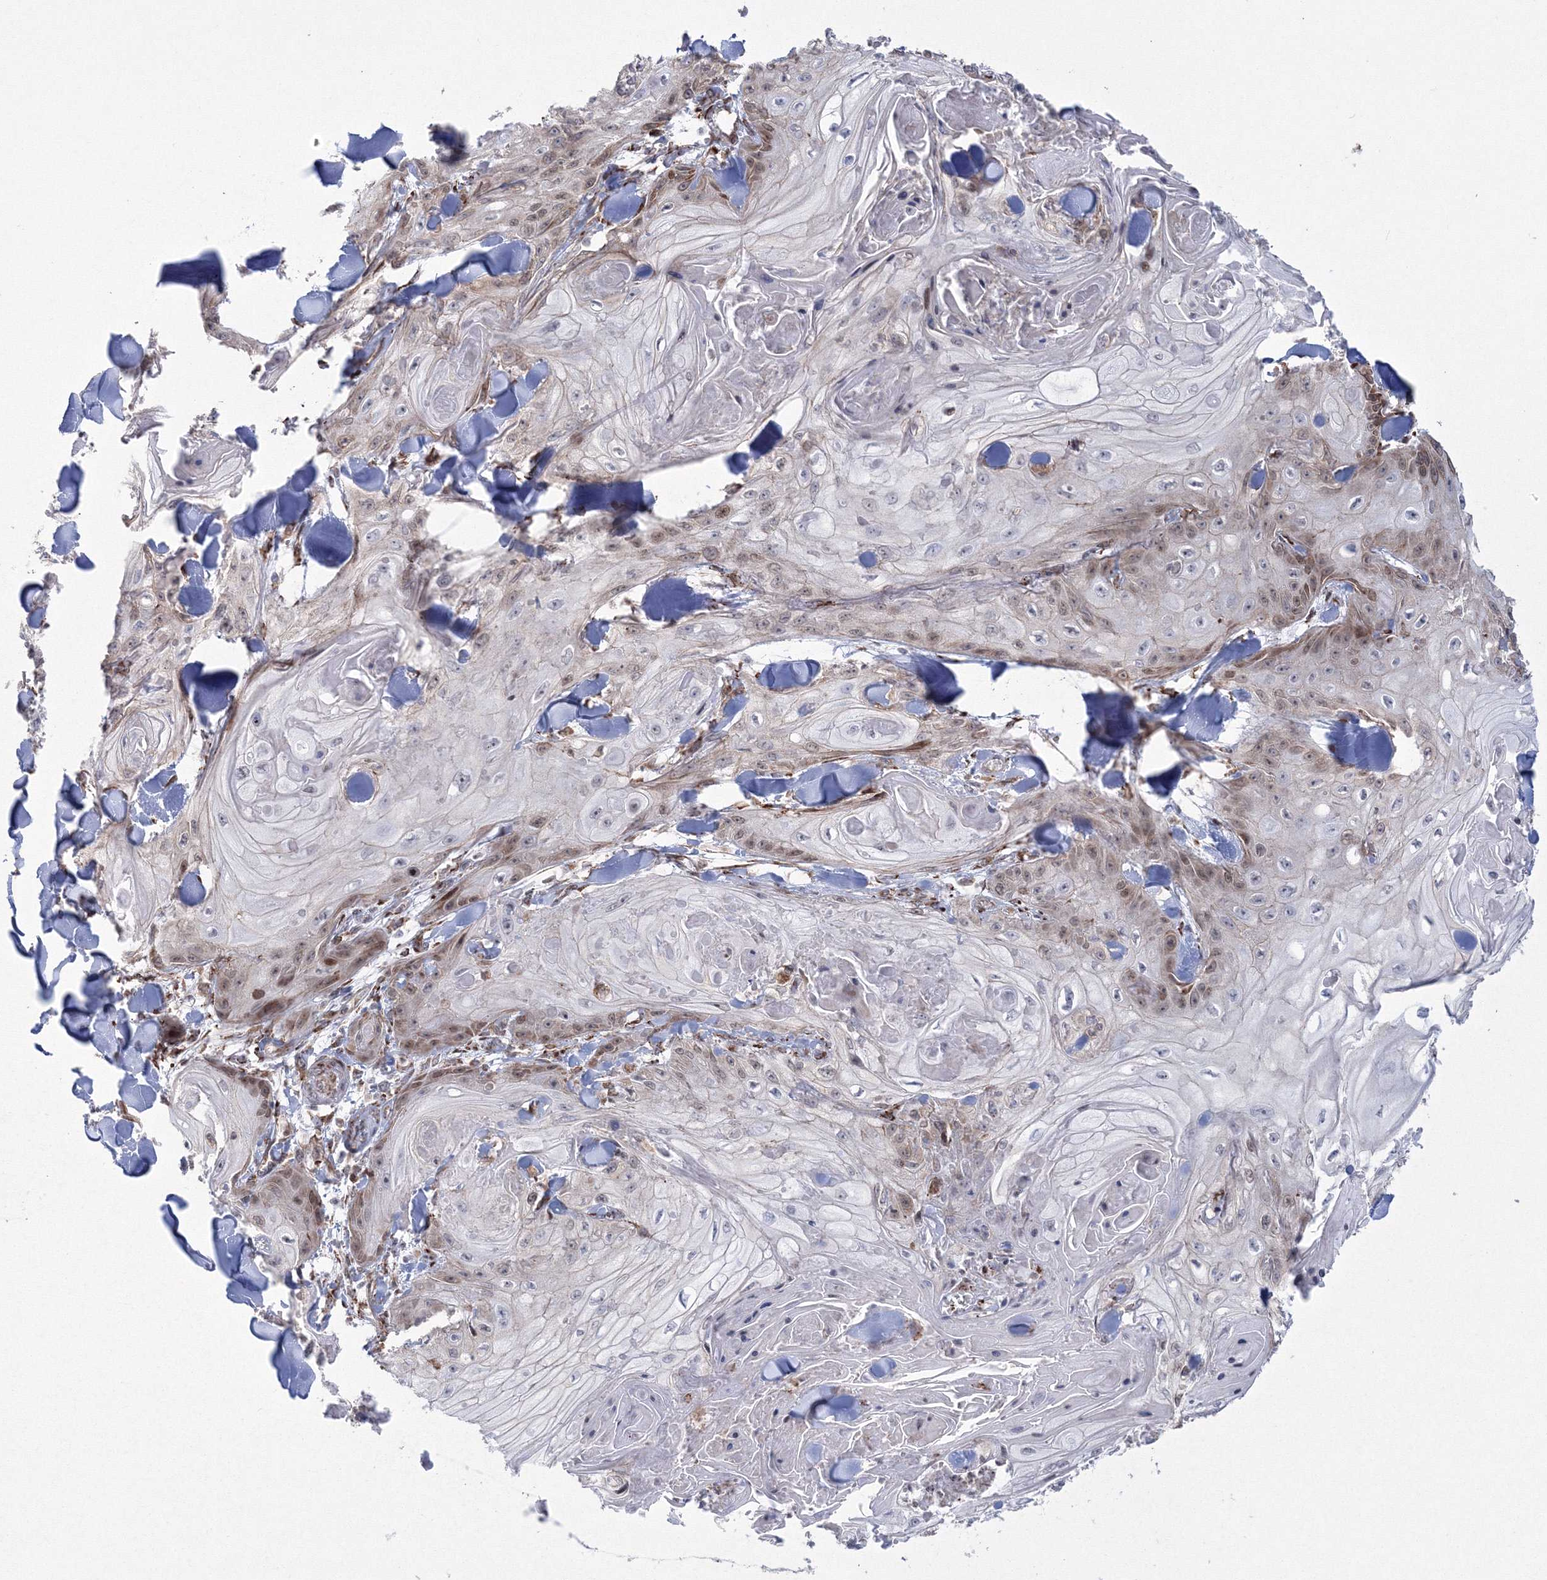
{"staining": {"intensity": "moderate", "quantity": "25%-75%", "location": "nuclear"}, "tissue": "skin cancer", "cell_type": "Tumor cells", "image_type": "cancer", "snomed": [{"axis": "morphology", "description": "Squamous cell carcinoma, NOS"}, {"axis": "topography", "description": "Skin"}], "caption": "Immunohistochemistry photomicrograph of human skin squamous cell carcinoma stained for a protein (brown), which reveals medium levels of moderate nuclear positivity in approximately 25%-75% of tumor cells.", "gene": "EFCAB12", "patient": {"sex": "male", "age": 74}}